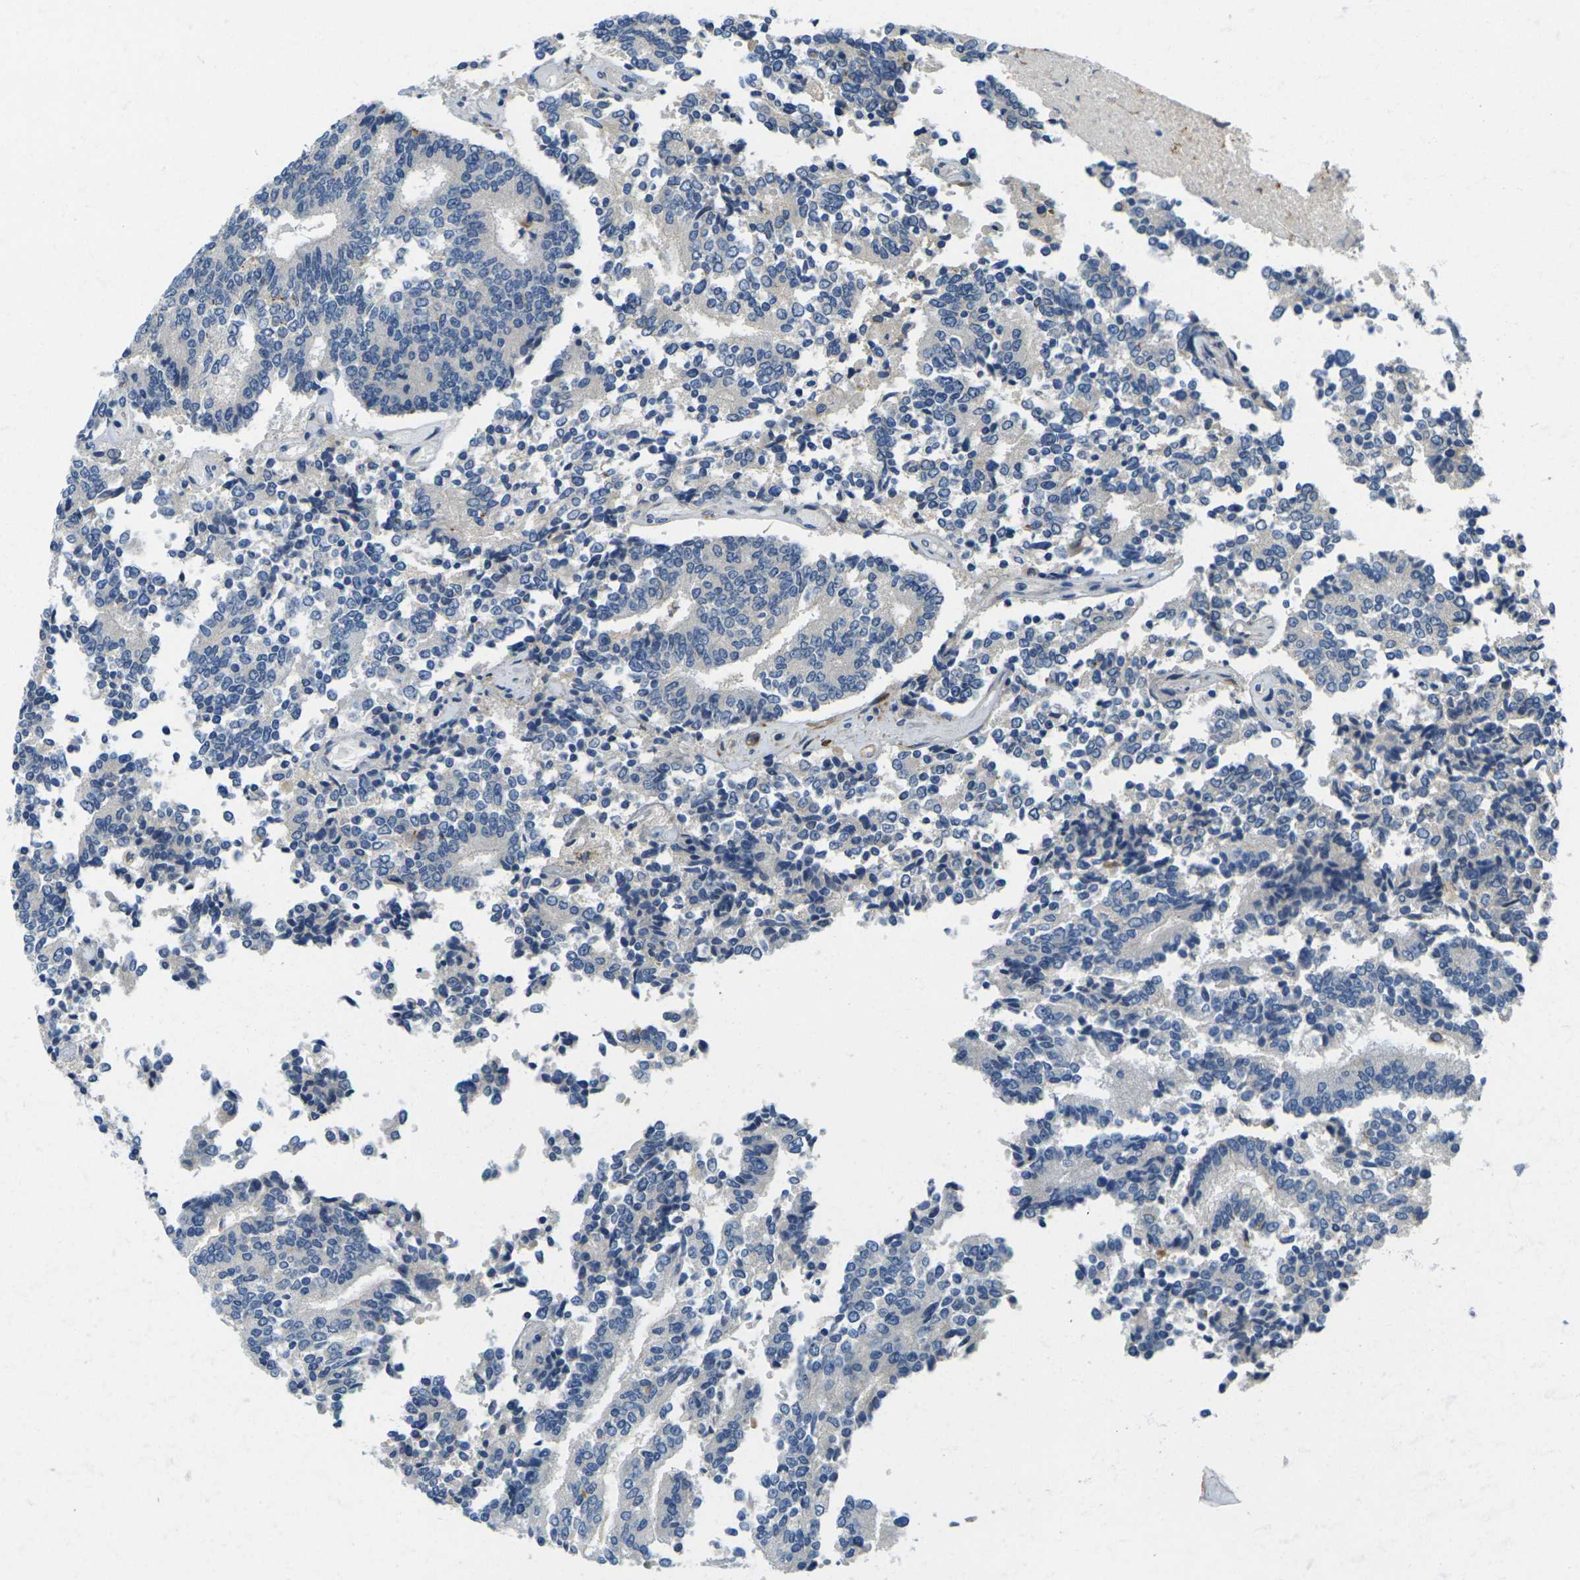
{"staining": {"intensity": "negative", "quantity": "none", "location": "none"}, "tissue": "prostate cancer", "cell_type": "Tumor cells", "image_type": "cancer", "snomed": [{"axis": "morphology", "description": "Normal tissue, NOS"}, {"axis": "morphology", "description": "Adenocarcinoma, High grade"}, {"axis": "topography", "description": "Prostate"}, {"axis": "topography", "description": "Seminal veicle"}], "caption": "IHC photomicrograph of neoplastic tissue: prostate adenocarcinoma (high-grade) stained with DAB reveals no significant protein staining in tumor cells.", "gene": "CYP2C8", "patient": {"sex": "male", "age": 55}}